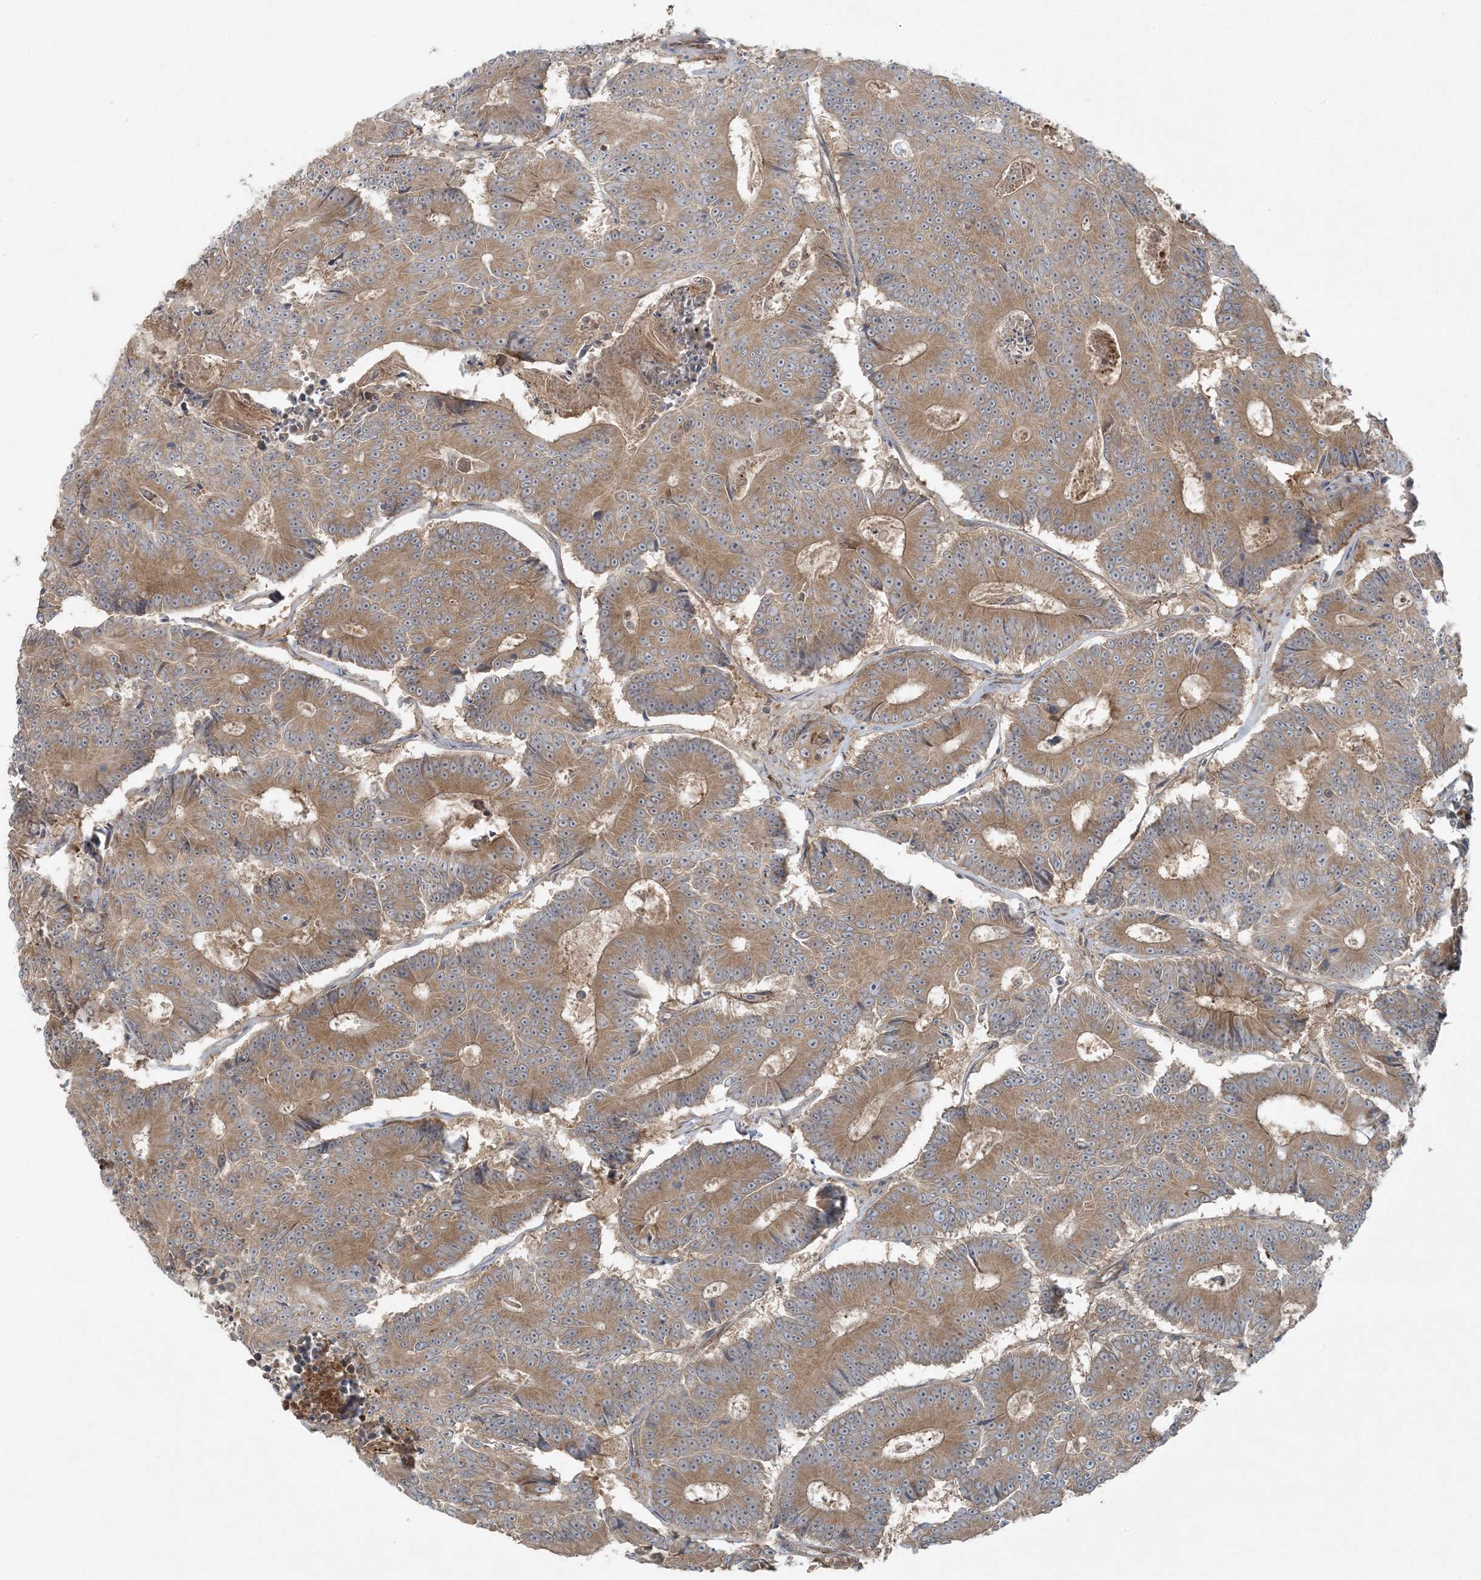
{"staining": {"intensity": "moderate", "quantity": ">75%", "location": "cytoplasmic/membranous"}, "tissue": "colorectal cancer", "cell_type": "Tumor cells", "image_type": "cancer", "snomed": [{"axis": "morphology", "description": "Adenocarcinoma, NOS"}, {"axis": "topography", "description": "Colon"}], "caption": "A micrograph of human adenocarcinoma (colorectal) stained for a protein reveals moderate cytoplasmic/membranous brown staining in tumor cells.", "gene": "ZNF263", "patient": {"sex": "male", "age": 83}}